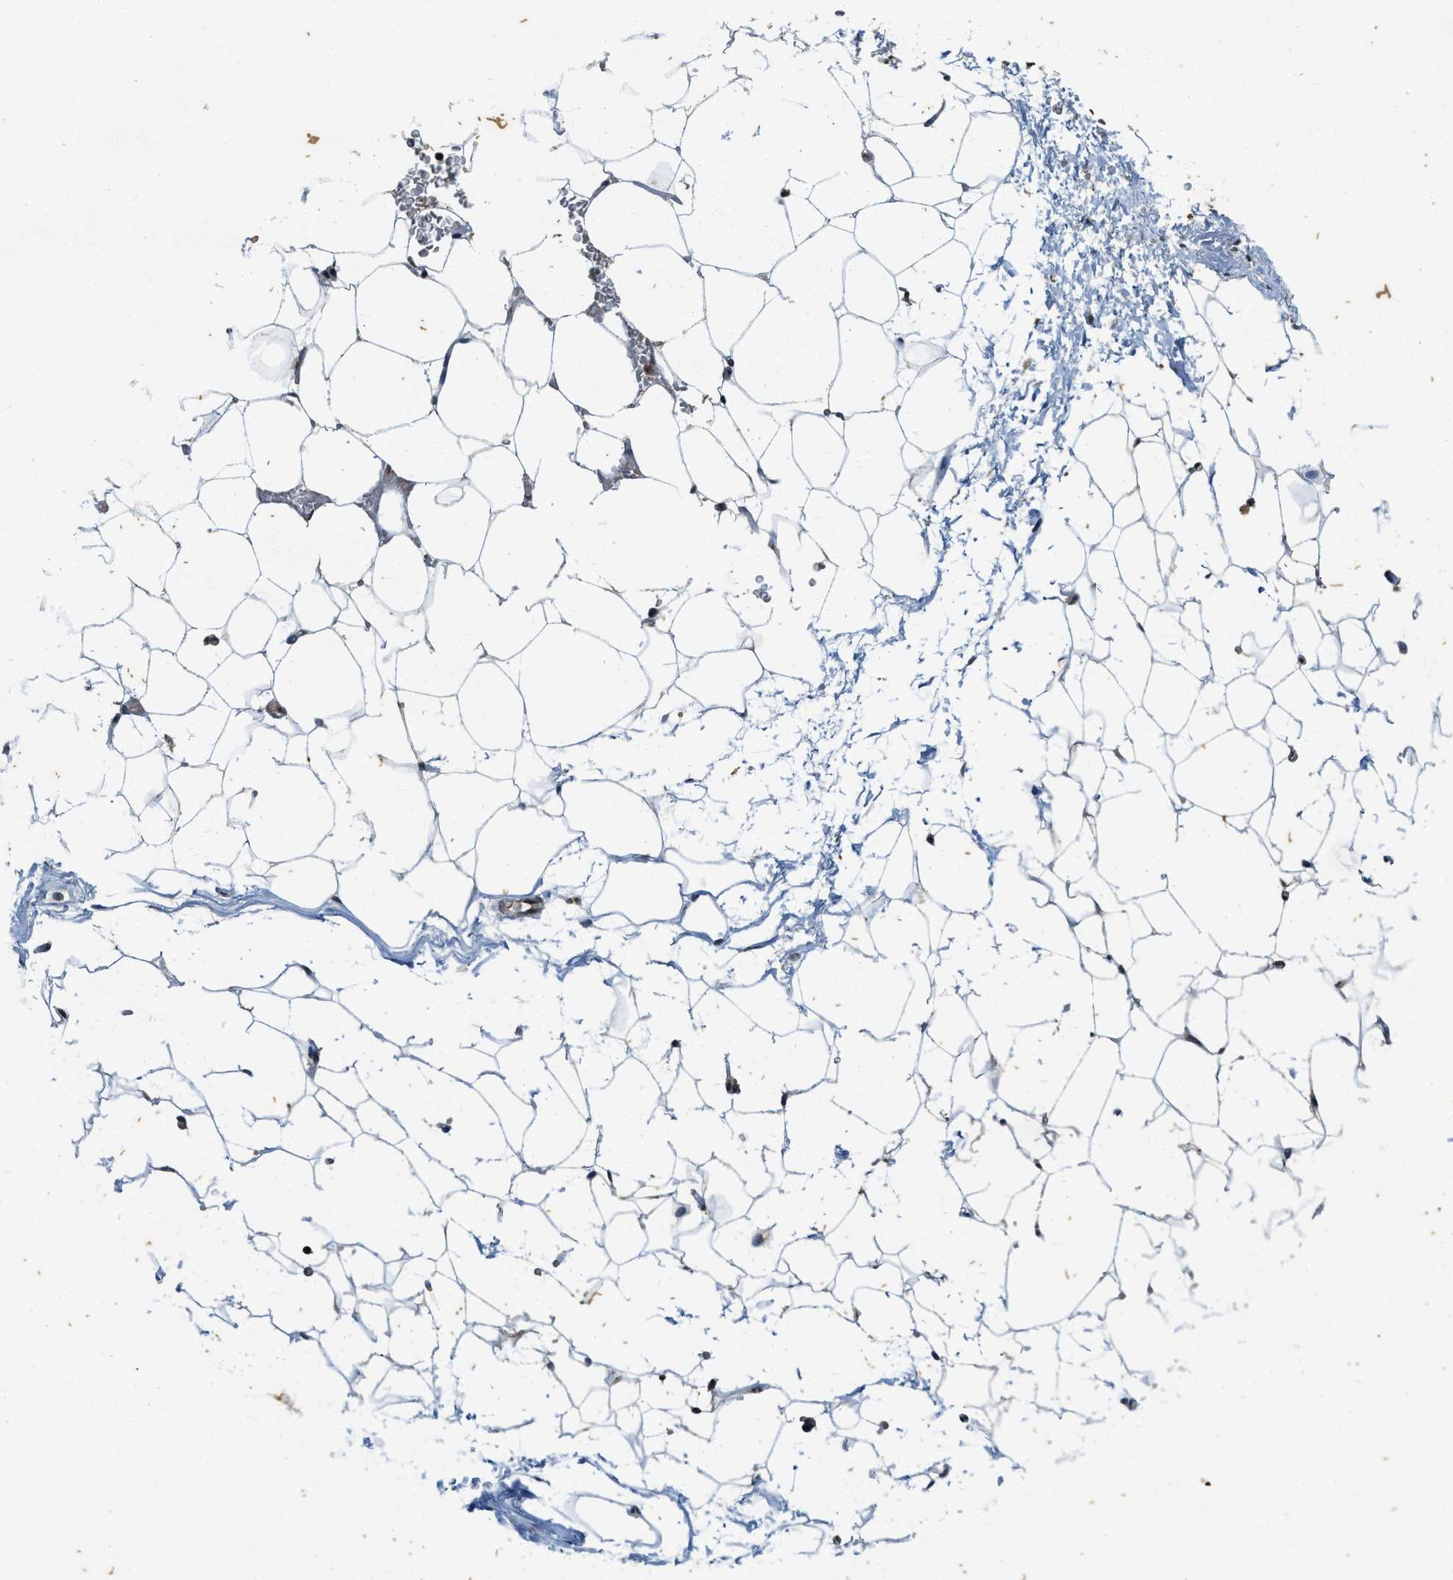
{"staining": {"intensity": "moderate", "quantity": "25%-75%", "location": "nuclear"}, "tissue": "adipose tissue", "cell_type": "Adipocytes", "image_type": "normal", "snomed": [{"axis": "morphology", "description": "Normal tissue, NOS"}, {"axis": "topography", "description": "Breast"}, {"axis": "topography", "description": "Soft tissue"}], "caption": "This histopathology image displays immunohistochemistry (IHC) staining of benign adipose tissue, with medium moderate nuclear positivity in about 25%-75% of adipocytes.", "gene": "SIAH1", "patient": {"sex": "female", "age": 75}}